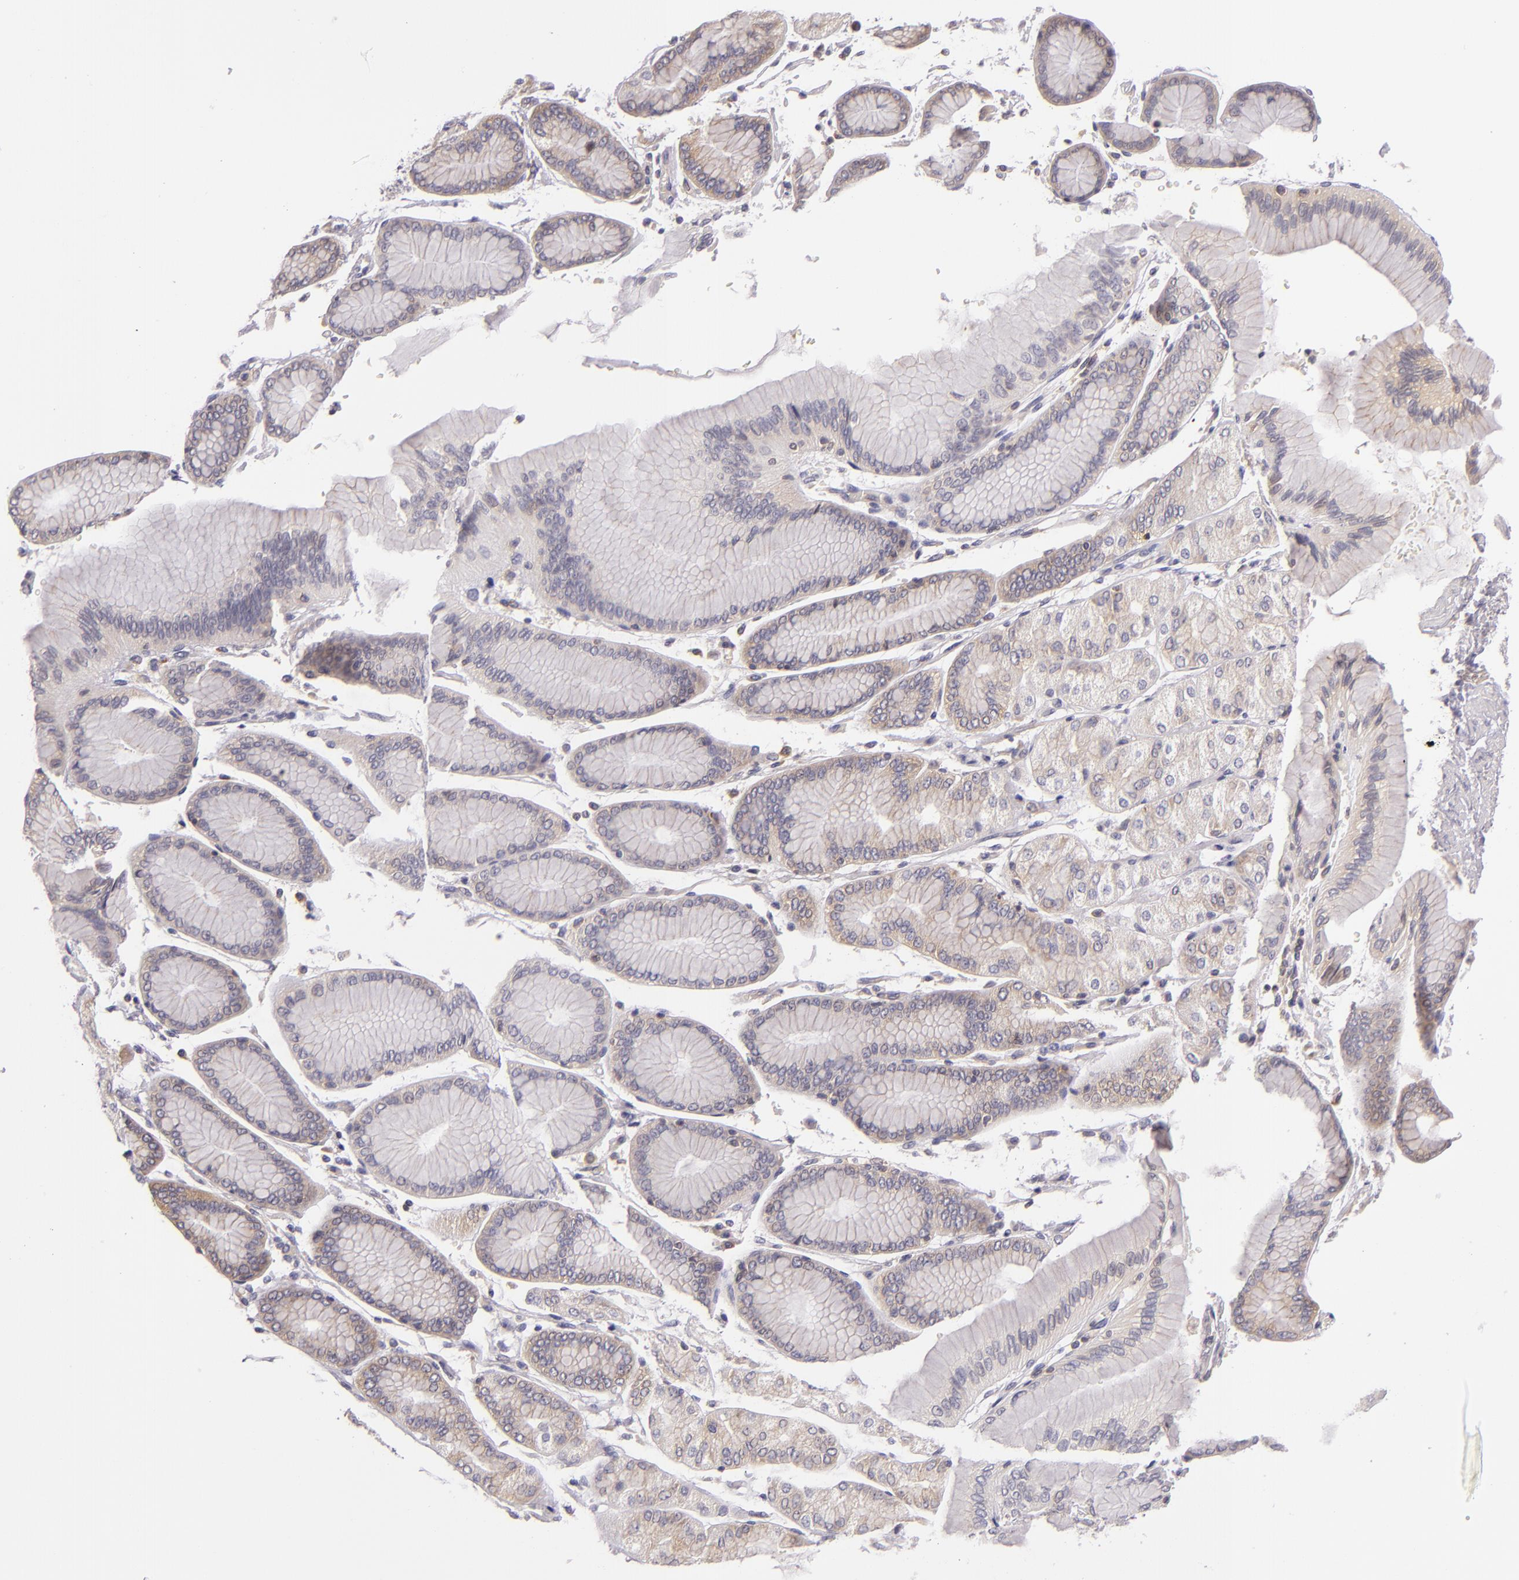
{"staining": {"intensity": "moderate", "quantity": "25%-75%", "location": "cytoplasmic/membranous"}, "tissue": "stomach cancer", "cell_type": "Tumor cells", "image_type": "cancer", "snomed": [{"axis": "morphology", "description": "Adenocarcinoma, NOS"}, {"axis": "topography", "description": "Stomach, upper"}], "caption": "Immunohistochemical staining of human stomach adenocarcinoma exhibits medium levels of moderate cytoplasmic/membranous protein expression in about 25%-75% of tumor cells. (Stains: DAB in brown, nuclei in blue, Microscopy: brightfield microscopy at high magnification).", "gene": "UPF3B", "patient": {"sex": "female", "age": 50}}